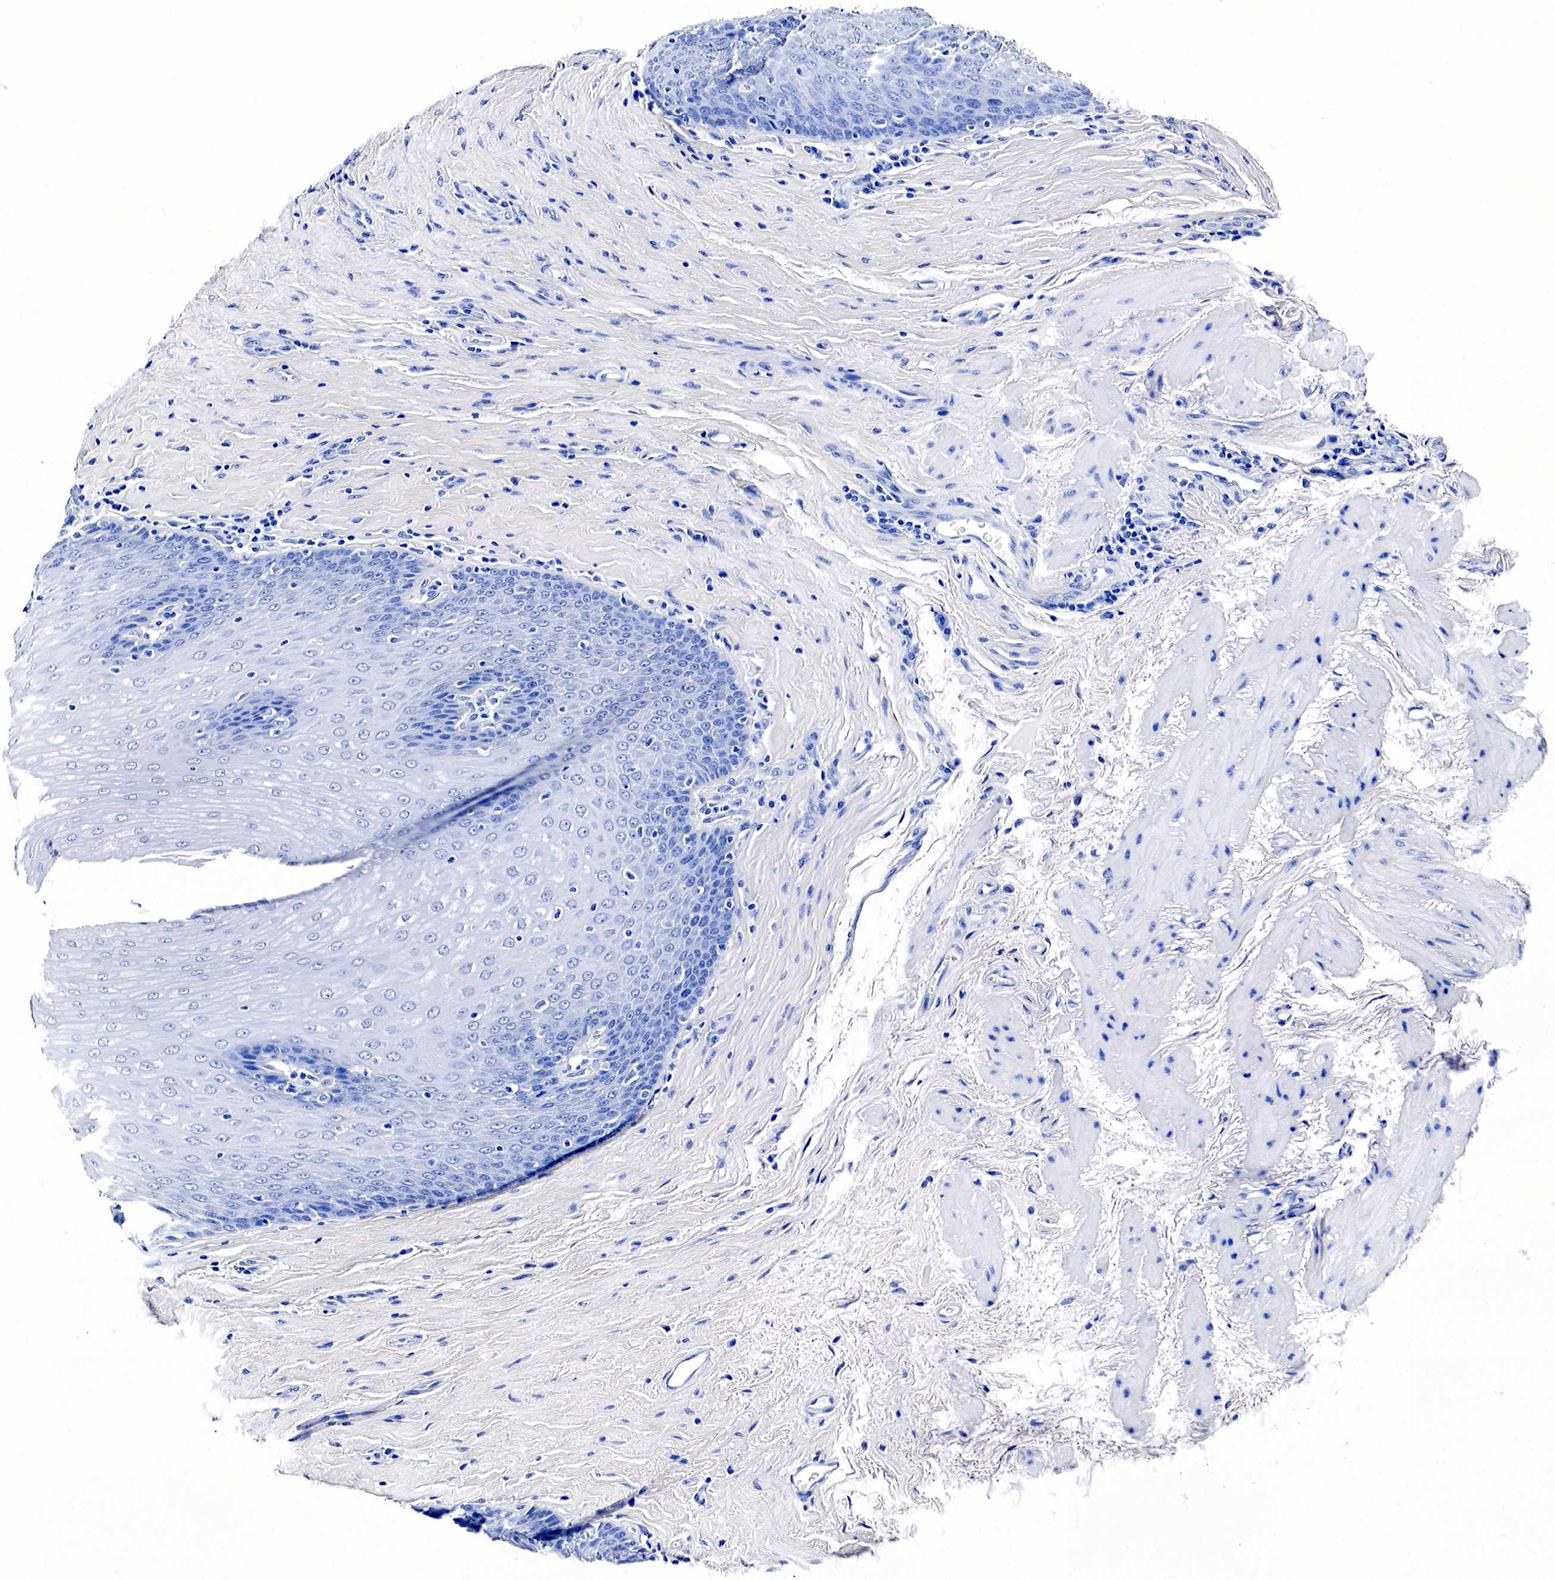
{"staining": {"intensity": "negative", "quantity": "none", "location": "none"}, "tissue": "esophagus", "cell_type": "Squamous epithelial cells", "image_type": "normal", "snomed": [{"axis": "morphology", "description": "Normal tissue, NOS"}, {"axis": "topography", "description": "Esophagus"}], "caption": "Immunohistochemistry image of benign esophagus stained for a protein (brown), which displays no staining in squamous epithelial cells.", "gene": "KLK3", "patient": {"sex": "female", "age": 61}}